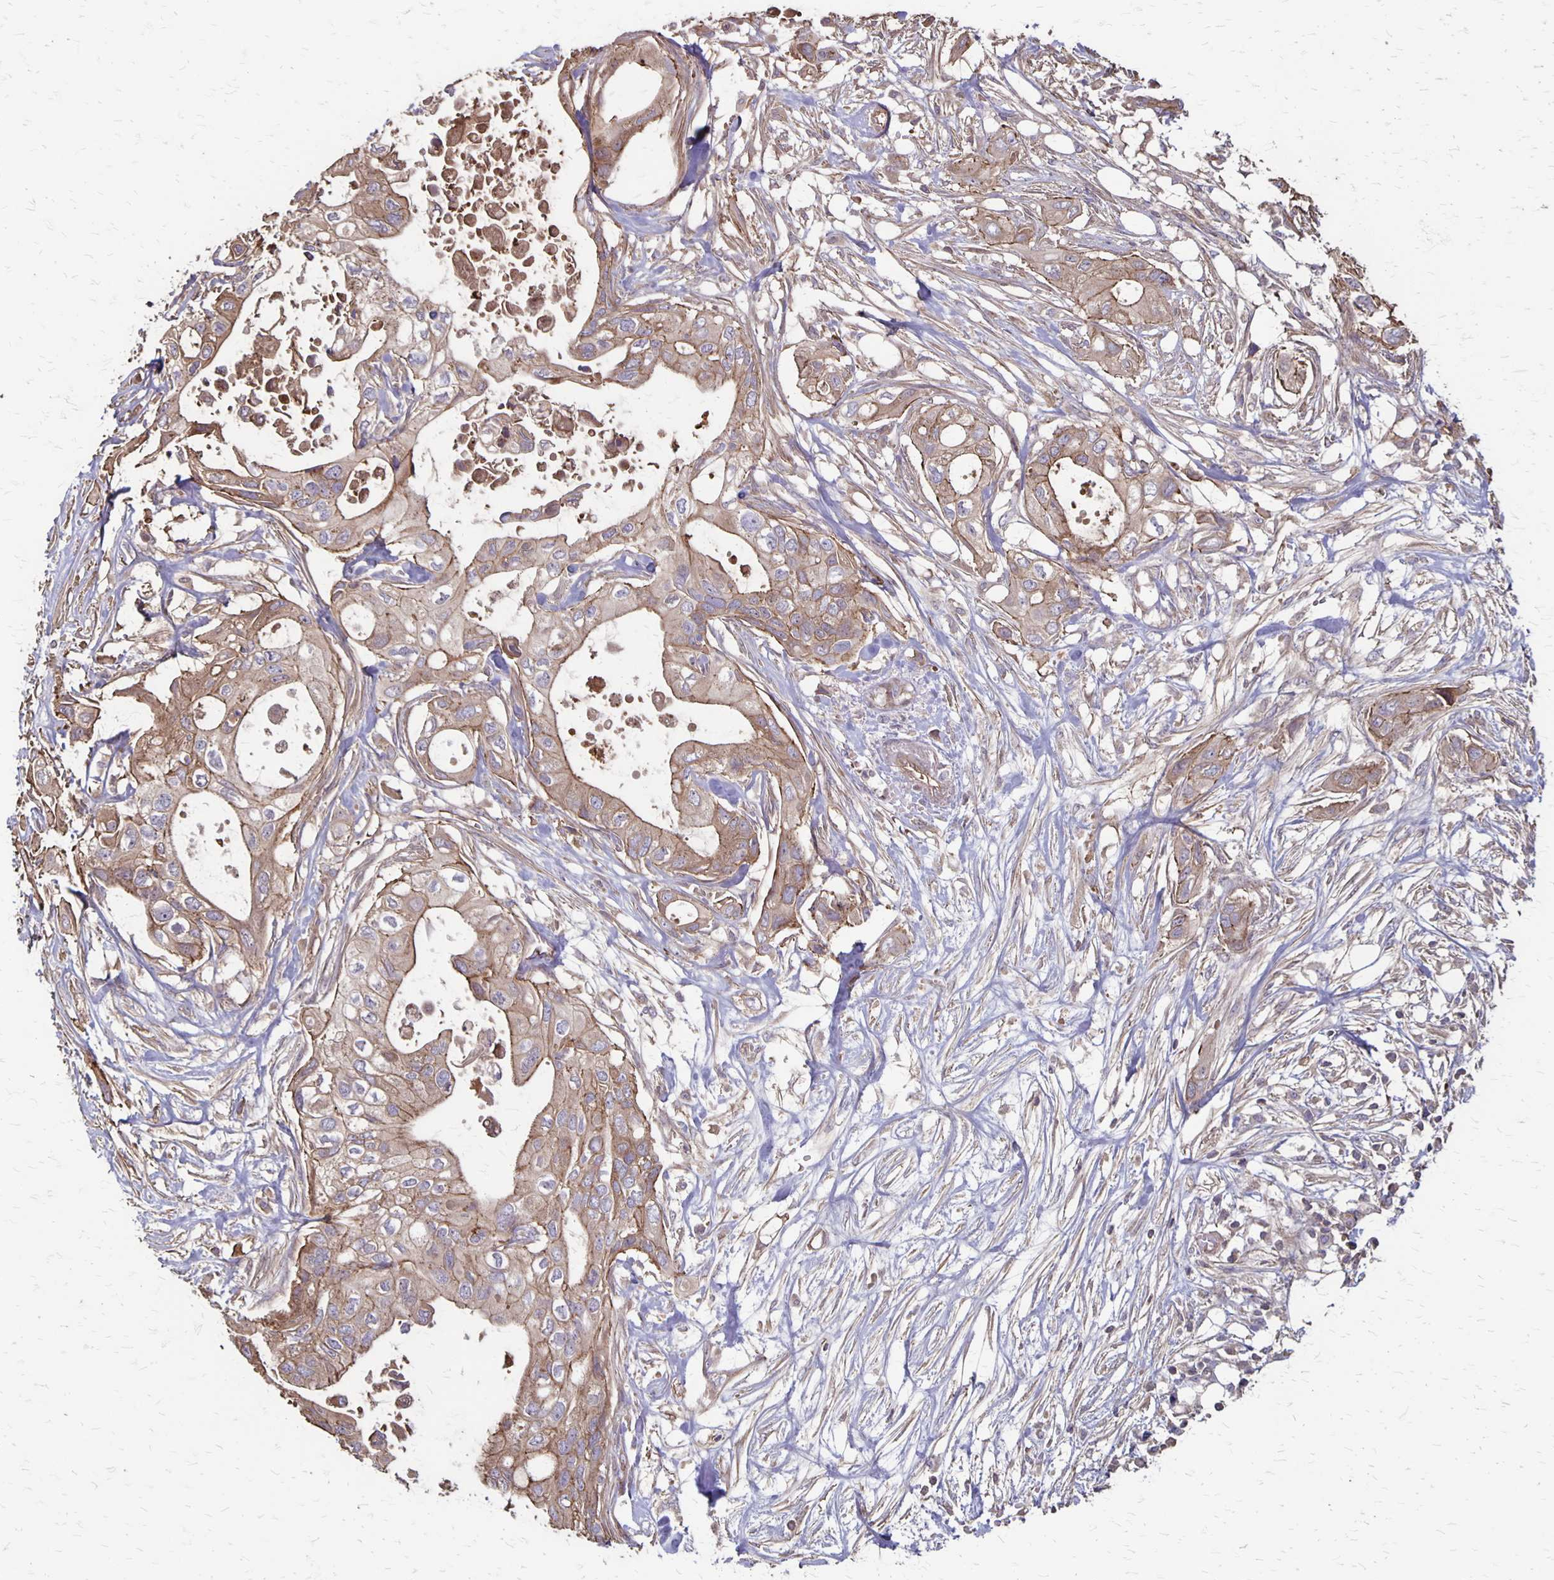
{"staining": {"intensity": "moderate", "quantity": "25%-75%", "location": "cytoplasmic/membranous"}, "tissue": "pancreatic cancer", "cell_type": "Tumor cells", "image_type": "cancer", "snomed": [{"axis": "morphology", "description": "Adenocarcinoma, NOS"}, {"axis": "topography", "description": "Pancreas"}], "caption": "Protein expression analysis of pancreatic cancer demonstrates moderate cytoplasmic/membranous staining in approximately 25%-75% of tumor cells.", "gene": "PROM2", "patient": {"sex": "female", "age": 63}}